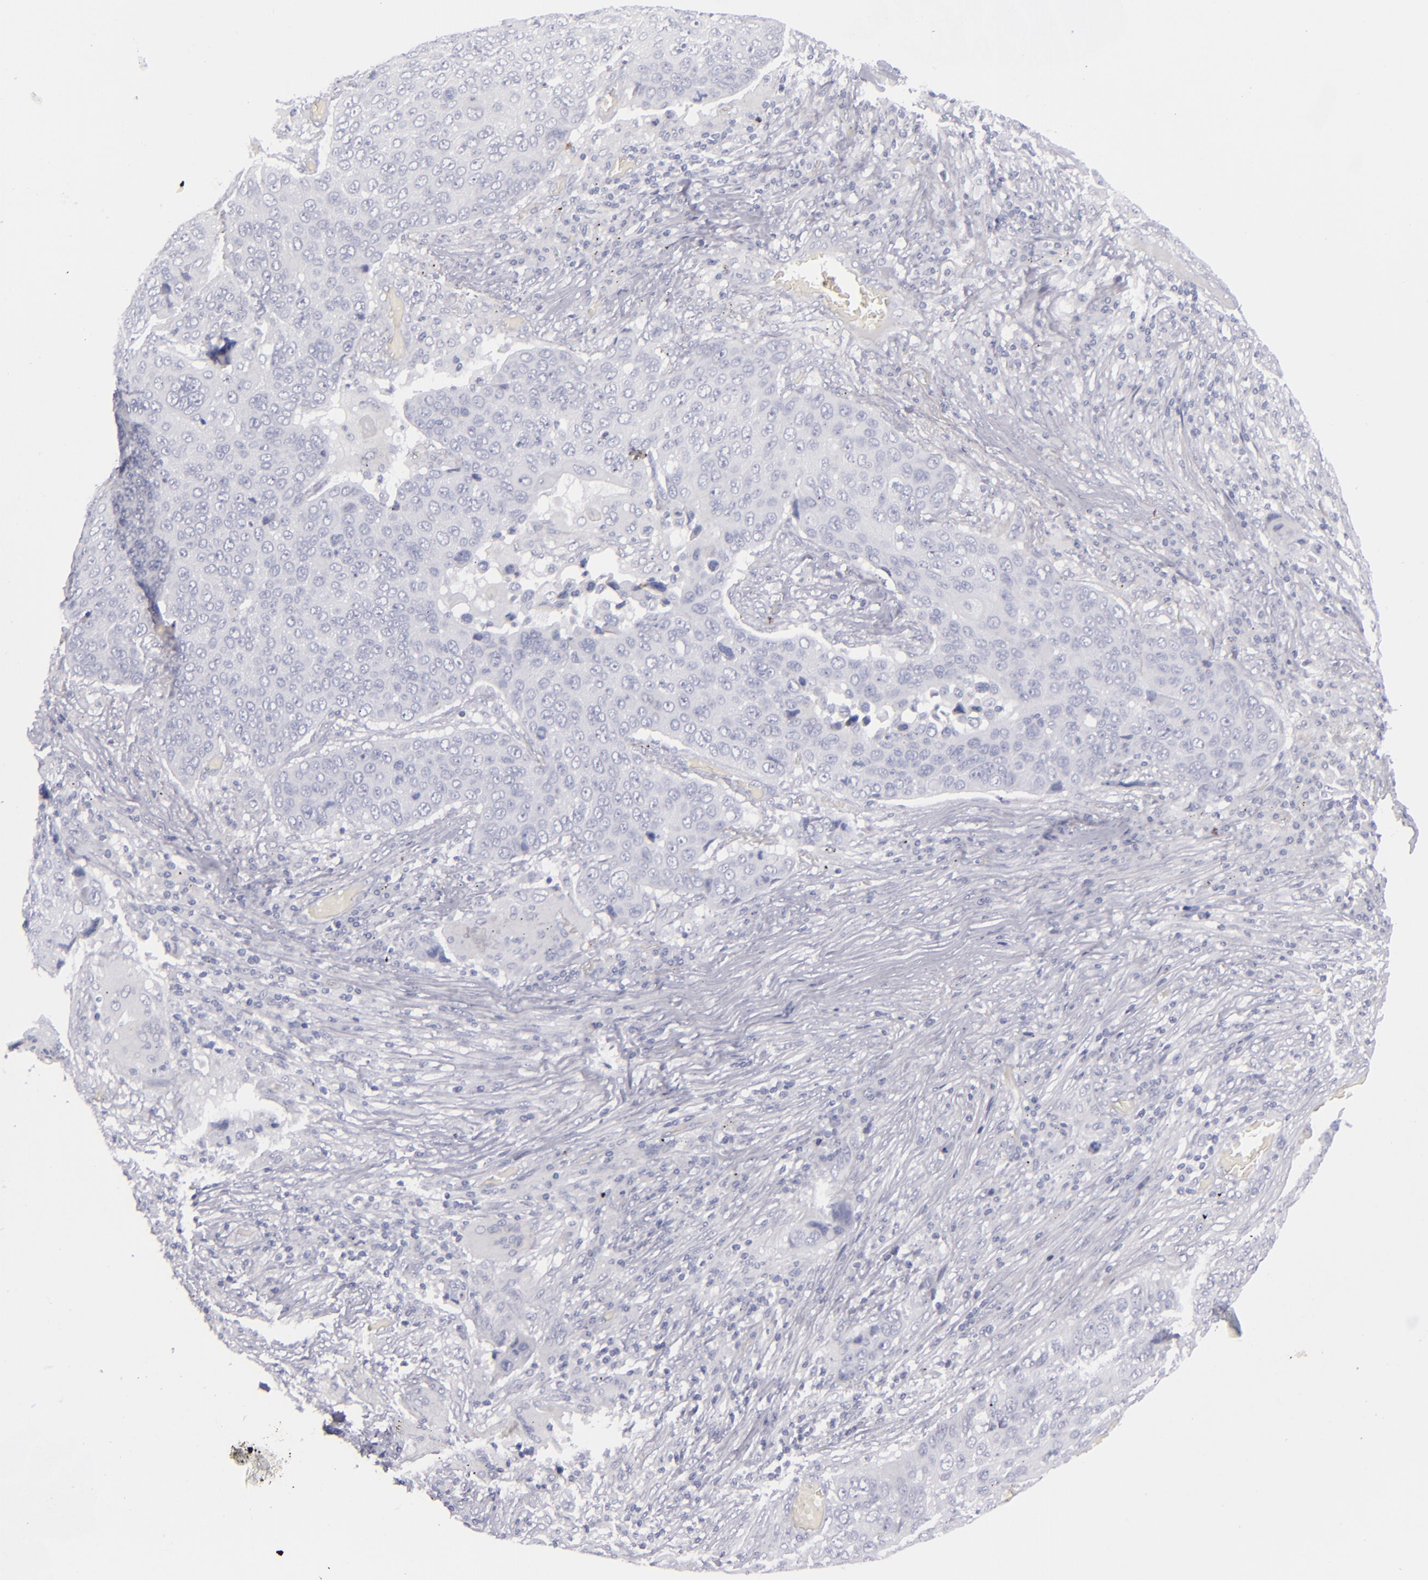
{"staining": {"intensity": "negative", "quantity": "none", "location": "none"}, "tissue": "lung cancer", "cell_type": "Tumor cells", "image_type": "cancer", "snomed": [{"axis": "morphology", "description": "Squamous cell carcinoma, NOS"}, {"axis": "topography", "description": "Lung"}], "caption": "Human squamous cell carcinoma (lung) stained for a protein using immunohistochemistry (IHC) displays no positivity in tumor cells.", "gene": "CD22", "patient": {"sex": "male", "age": 68}}